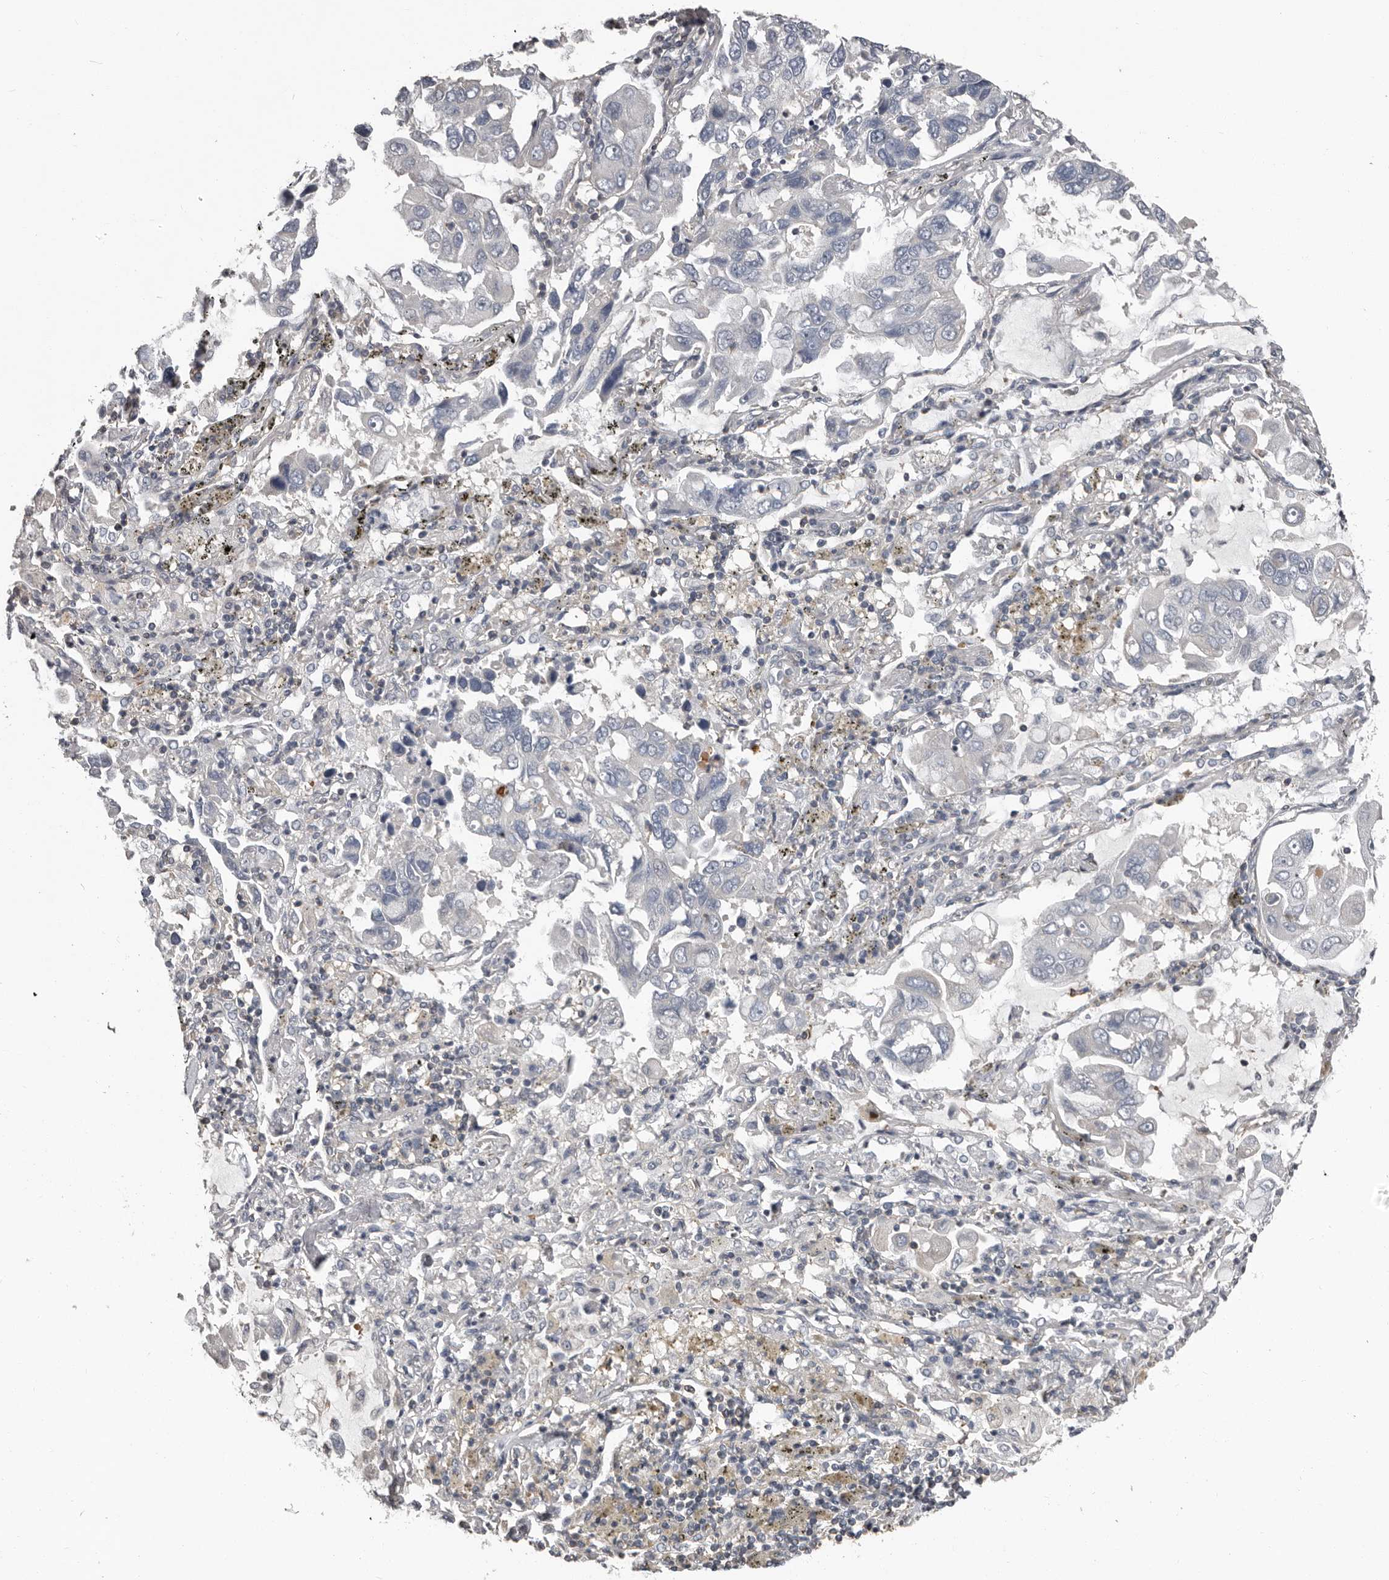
{"staining": {"intensity": "negative", "quantity": "none", "location": "none"}, "tissue": "lung cancer", "cell_type": "Tumor cells", "image_type": "cancer", "snomed": [{"axis": "morphology", "description": "Adenocarcinoma, NOS"}, {"axis": "topography", "description": "Lung"}], "caption": "A histopathology image of lung cancer stained for a protein displays no brown staining in tumor cells.", "gene": "CA6", "patient": {"sex": "male", "age": 64}}